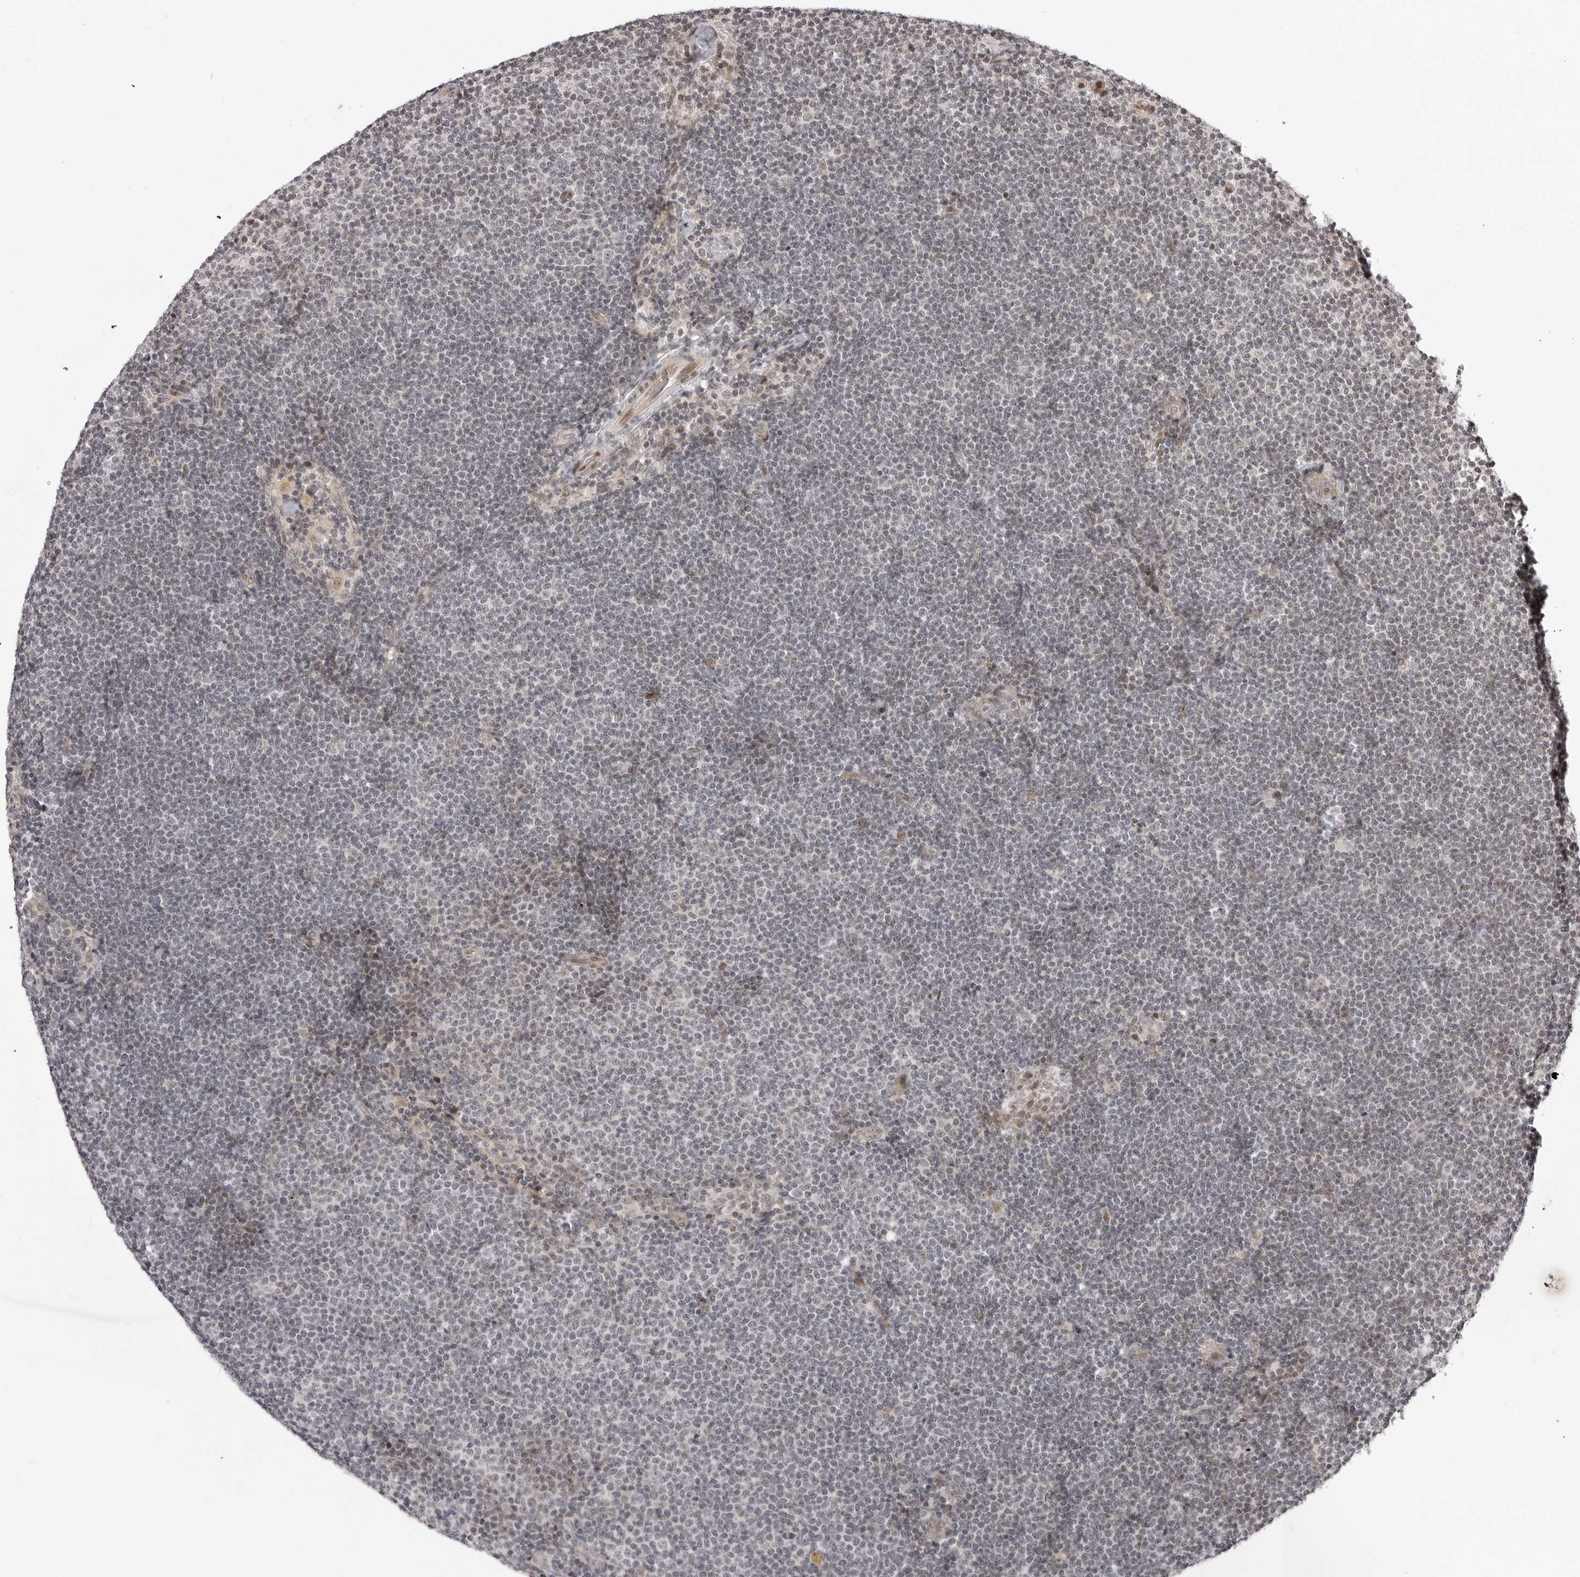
{"staining": {"intensity": "negative", "quantity": "none", "location": "none"}, "tissue": "lymphoma", "cell_type": "Tumor cells", "image_type": "cancer", "snomed": [{"axis": "morphology", "description": "Malignant lymphoma, non-Hodgkin's type, Low grade"}, {"axis": "topography", "description": "Lymph node"}], "caption": "Immunohistochemical staining of human low-grade malignant lymphoma, non-Hodgkin's type displays no significant expression in tumor cells. The staining was performed using DAB (3,3'-diaminobenzidine) to visualize the protein expression in brown, while the nuclei were stained in blue with hematoxylin (Magnification: 20x).", "gene": "C8orf33", "patient": {"sex": "female", "age": 53}}